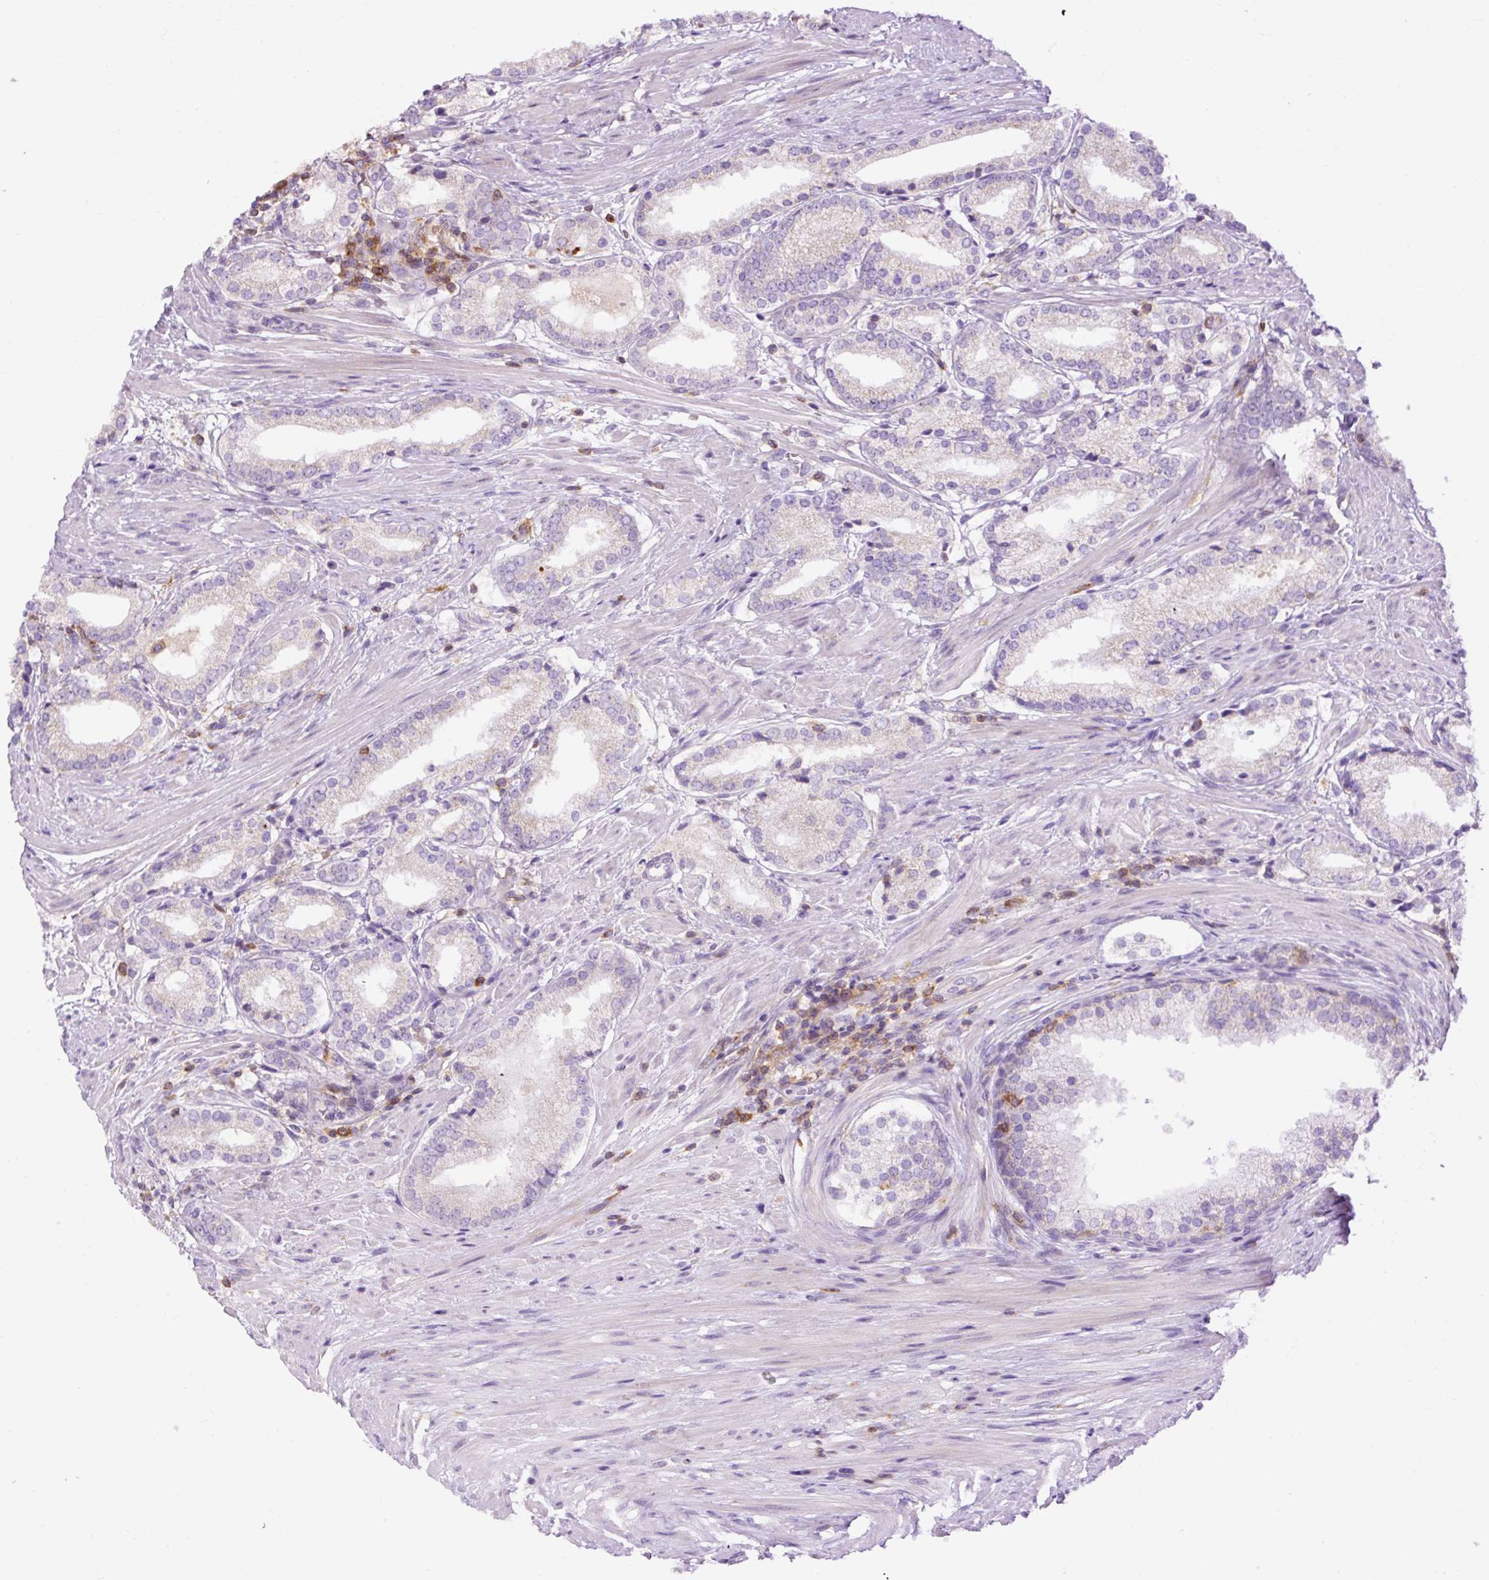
{"staining": {"intensity": "negative", "quantity": "none", "location": "none"}, "tissue": "prostate cancer", "cell_type": "Tumor cells", "image_type": "cancer", "snomed": [{"axis": "morphology", "description": "Adenocarcinoma, Low grade"}, {"axis": "topography", "description": "Prostate"}], "caption": "IHC of prostate adenocarcinoma (low-grade) demonstrates no staining in tumor cells. (DAB immunohistochemistry (IHC), high magnification).", "gene": "CD83", "patient": {"sex": "male", "age": 58}}